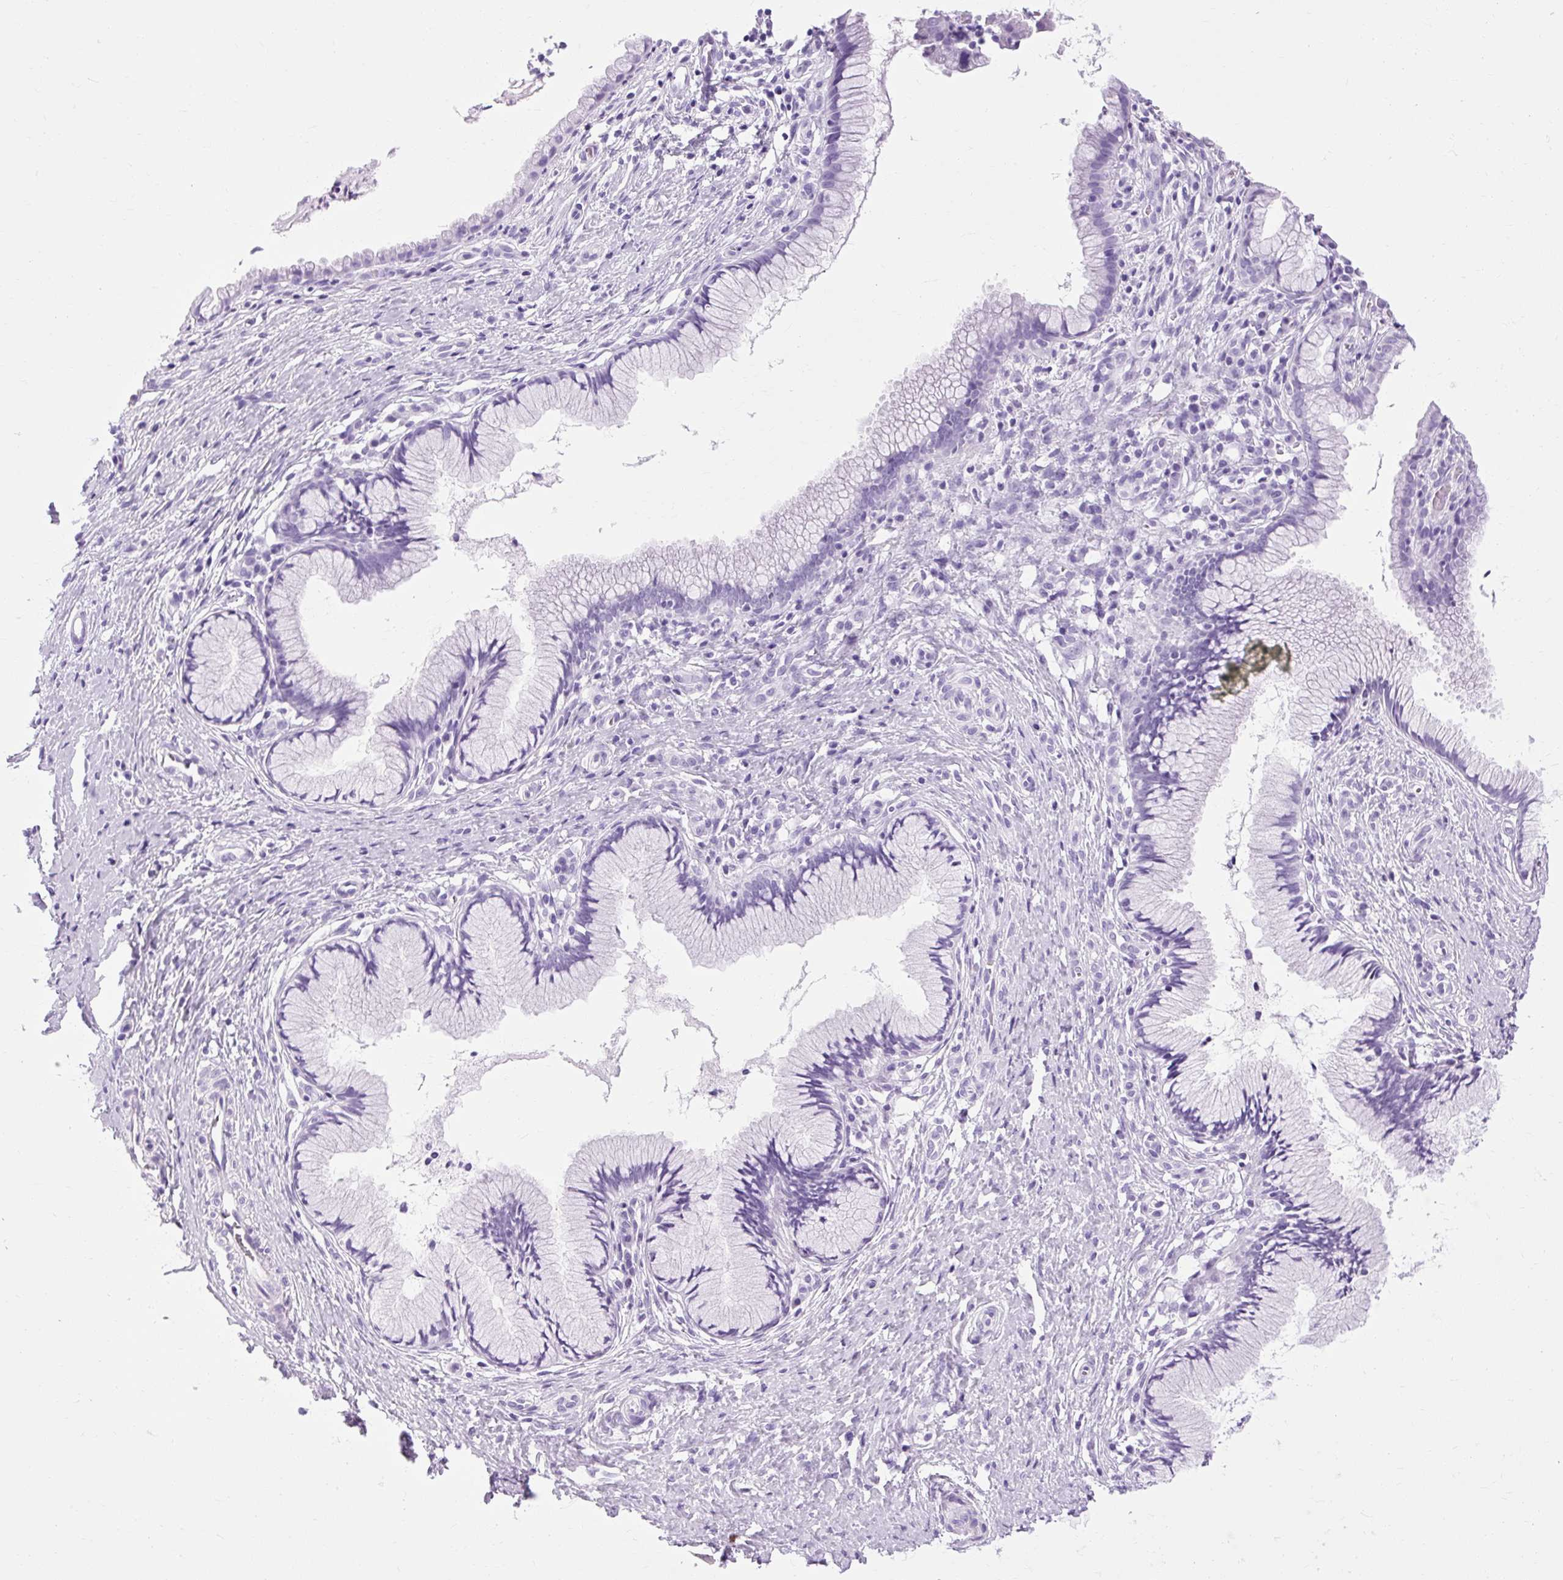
{"staining": {"intensity": "negative", "quantity": "none", "location": "none"}, "tissue": "cervix", "cell_type": "Glandular cells", "image_type": "normal", "snomed": [{"axis": "morphology", "description": "Normal tissue, NOS"}, {"axis": "topography", "description": "Cervix"}], "caption": "Immunohistochemistry histopathology image of unremarkable human cervix stained for a protein (brown), which reveals no expression in glandular cells.", "gene": "B3GNT4", "patient": {"sex": "female", "age": 36}}